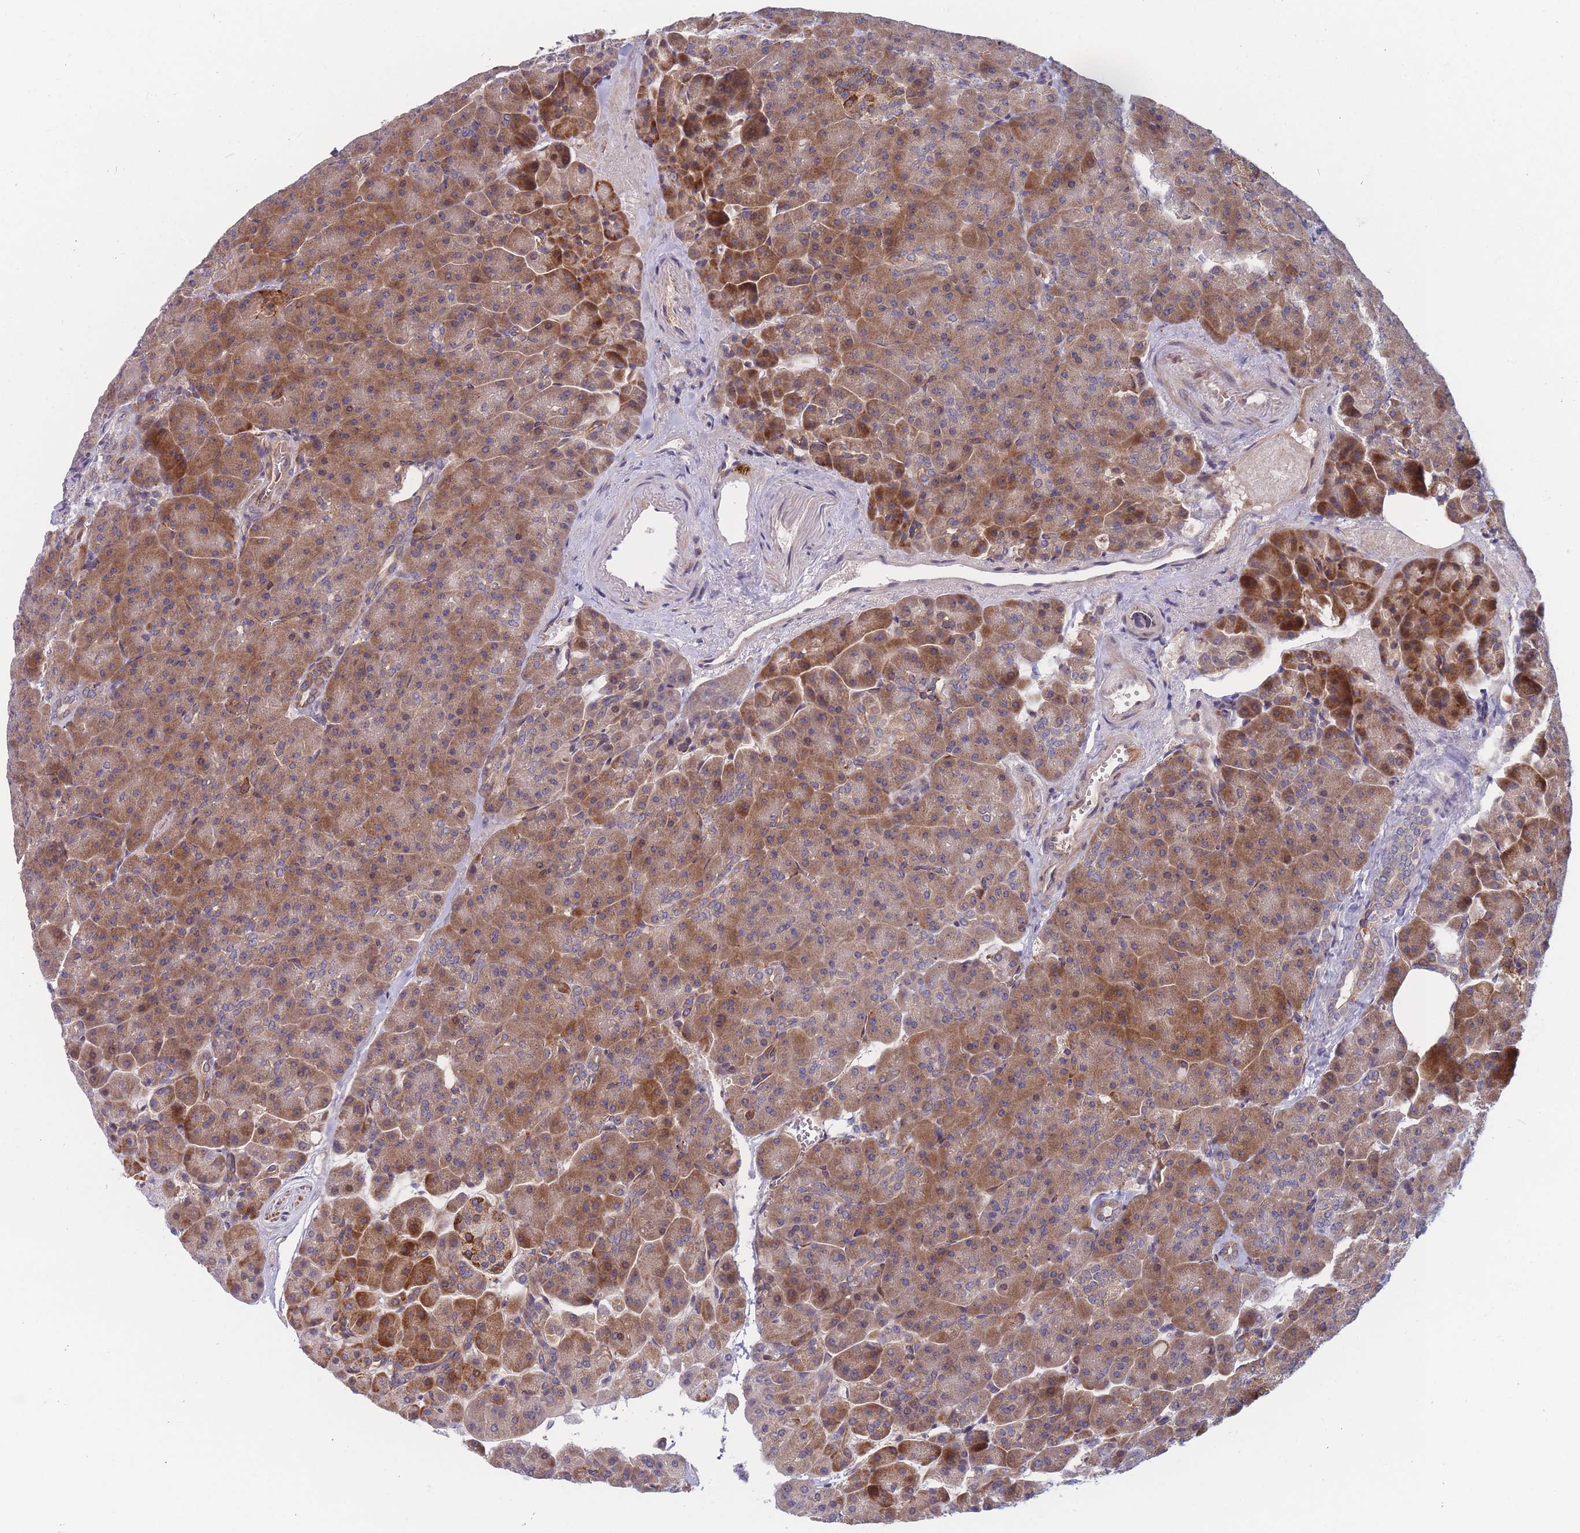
{"staining": {"intensity": "moderate", "quantity": ">75%", "location": "cytoplasmic/membranous"}, "tissue": "pancreas", "cell_type": "Exocrine glandular cells", "image_type": "normal", "snomed": [{"axis": "morphology", "description": "Normal tissue, NOS"}, {"axis": "topography", "description": "Pancreas"}], "caption": "Brown immunohistochemical staining in normal human pancreas displays moderate cytoplasmic/membranous staining in approximately >75% of exocrine glandular cells.", "gene": "TMEM131L", "patient": {"sex": "female", "age": 74}}